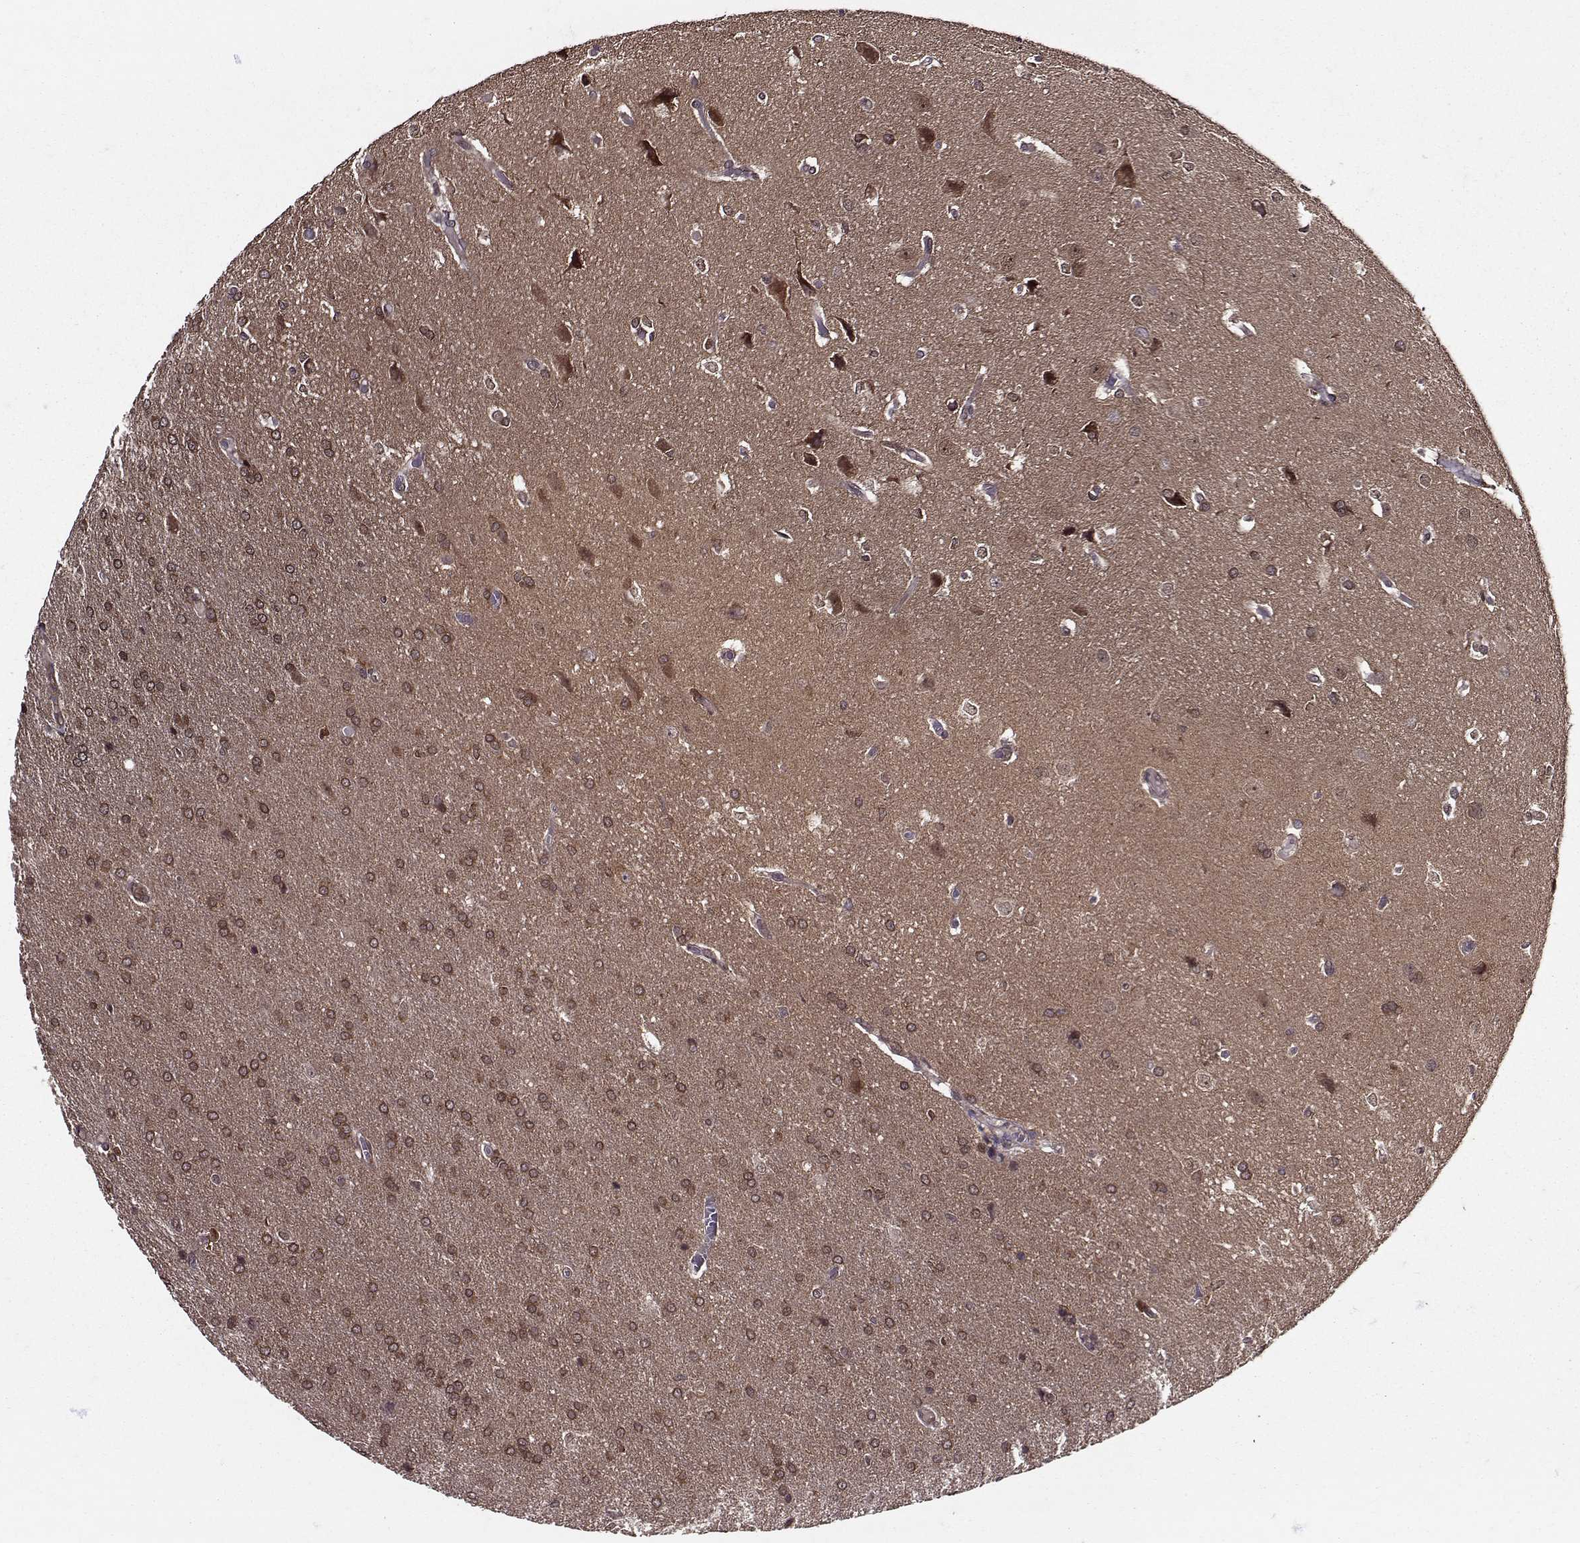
{"staining": {"intensity": "strong", "quantity": ">75%", "location": "cytoplasmic/membranous"}, "tissue": "glioma", "cell_type": "Tumor cells", "image_type": "cancer", "snomed": [{"axis": "morphology", "description": "Glioma, malignant, Low grade"}, {"axis": "topography", "description": "Brain"}], "caption": "Brown immunohistochemical staining in glioma reveals strong cytoplasmic/membranous positivity in approximately >75% of tumor cells. The staining was performed using DAB (3,3'-diaminobenzidine), with brown indicating positive protein expression. Nuclei are stained blue with hematoxylin.", "gene": "PPP2R2A", "patient": {"sex": "female", "age": 32}}